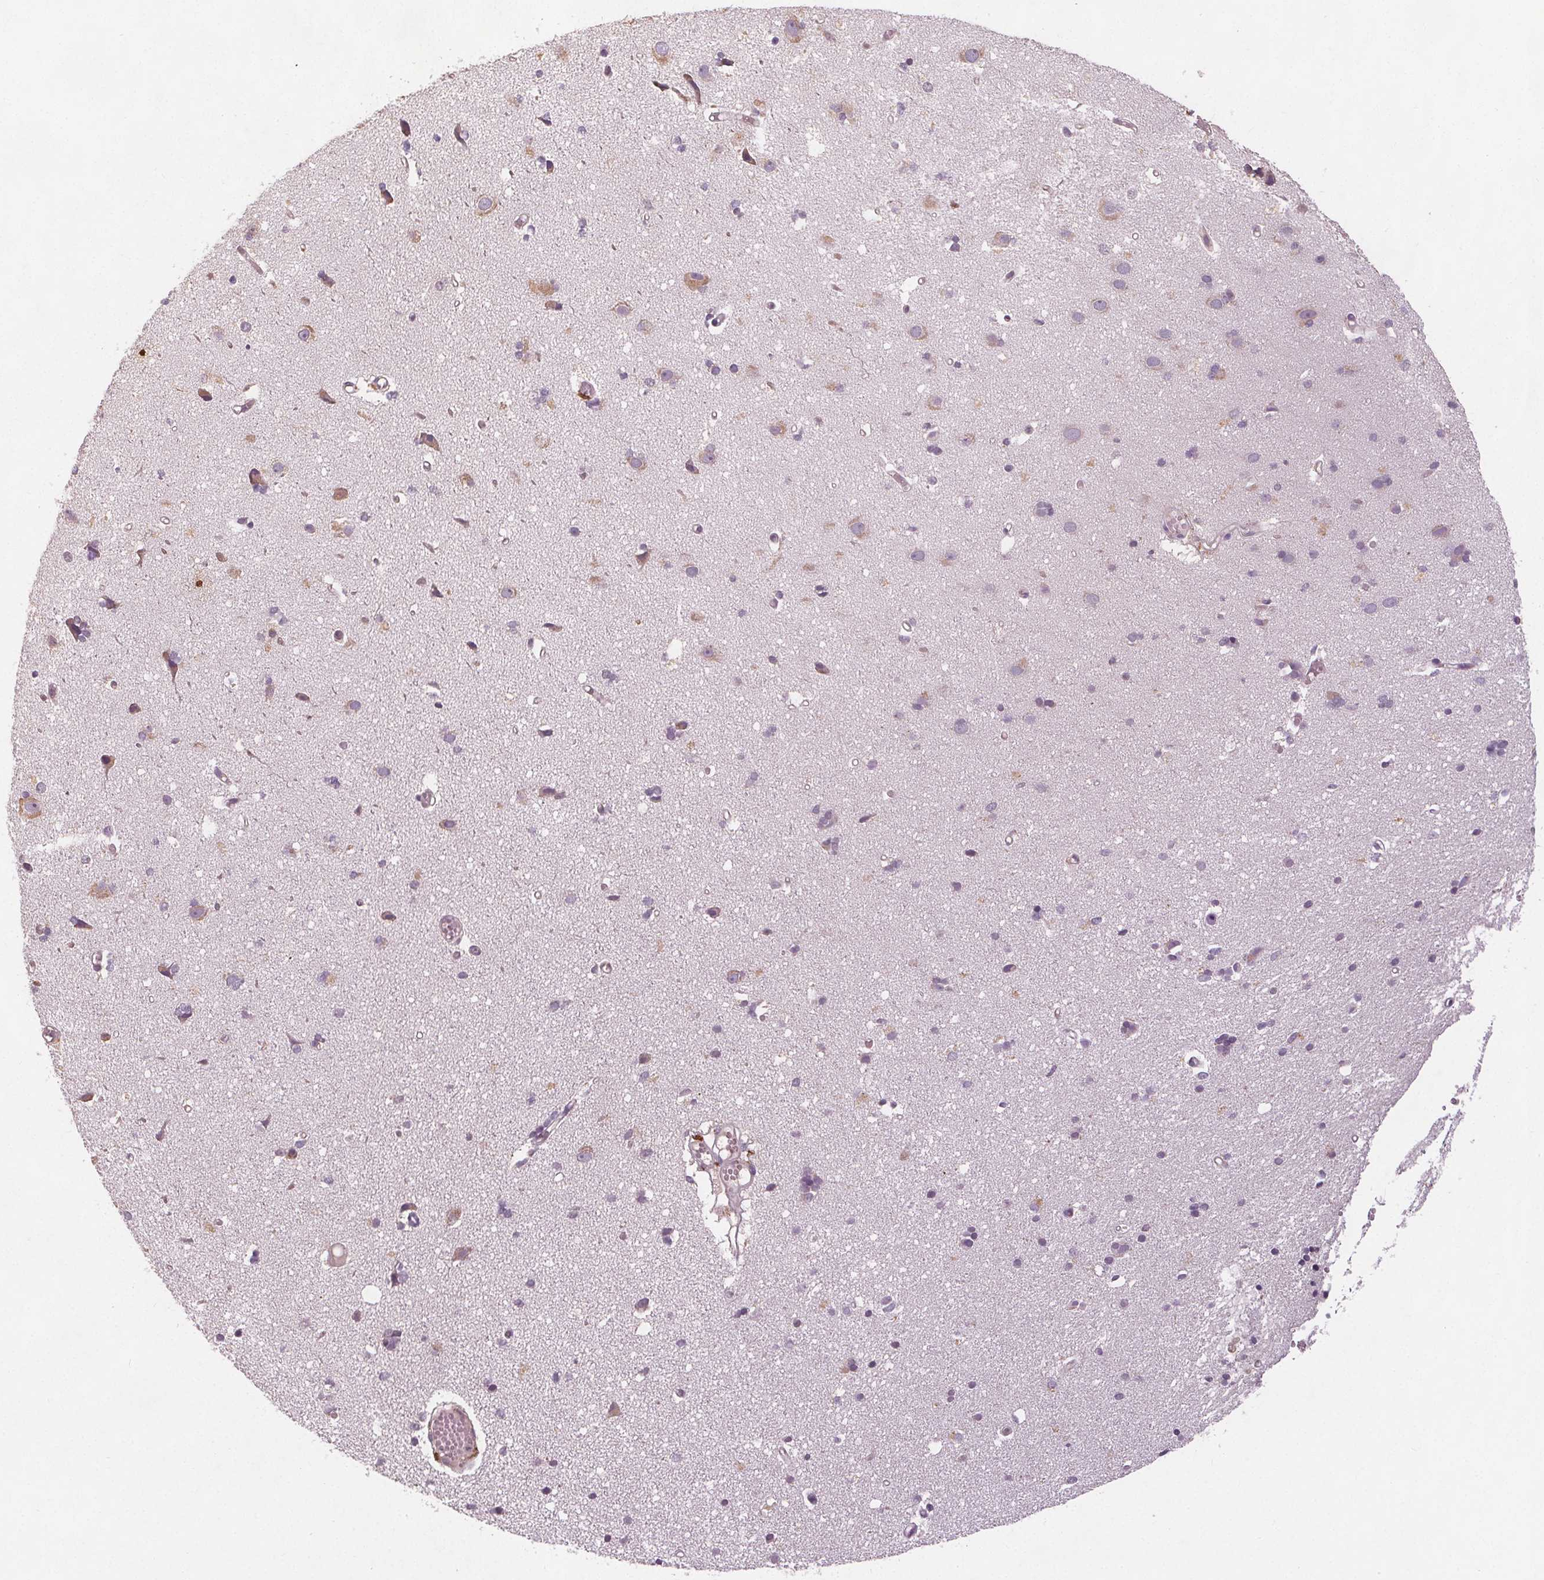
{"staining": {"intensity": "negative", "quantity": "none", "location": "none"}, "tissue": "cerebral cortex", "cell_type": "Endothelial cells", "image_type": "normal", "snomed": [{"axis": "morphology", "description": "Normal tissue, NOS"}, {"axis": "morphology", "description": "Glioma, malignant, High grade"}, {"axis": "topography", "description": "Cerebral cortex"}], "caption": "Immunohistochemistry (IHC) of normal human cerebral cortex demonstrates no expression in endothelial cells.", "gene": "TMEM80", "patient": {"sex": "male", "age": 71}}